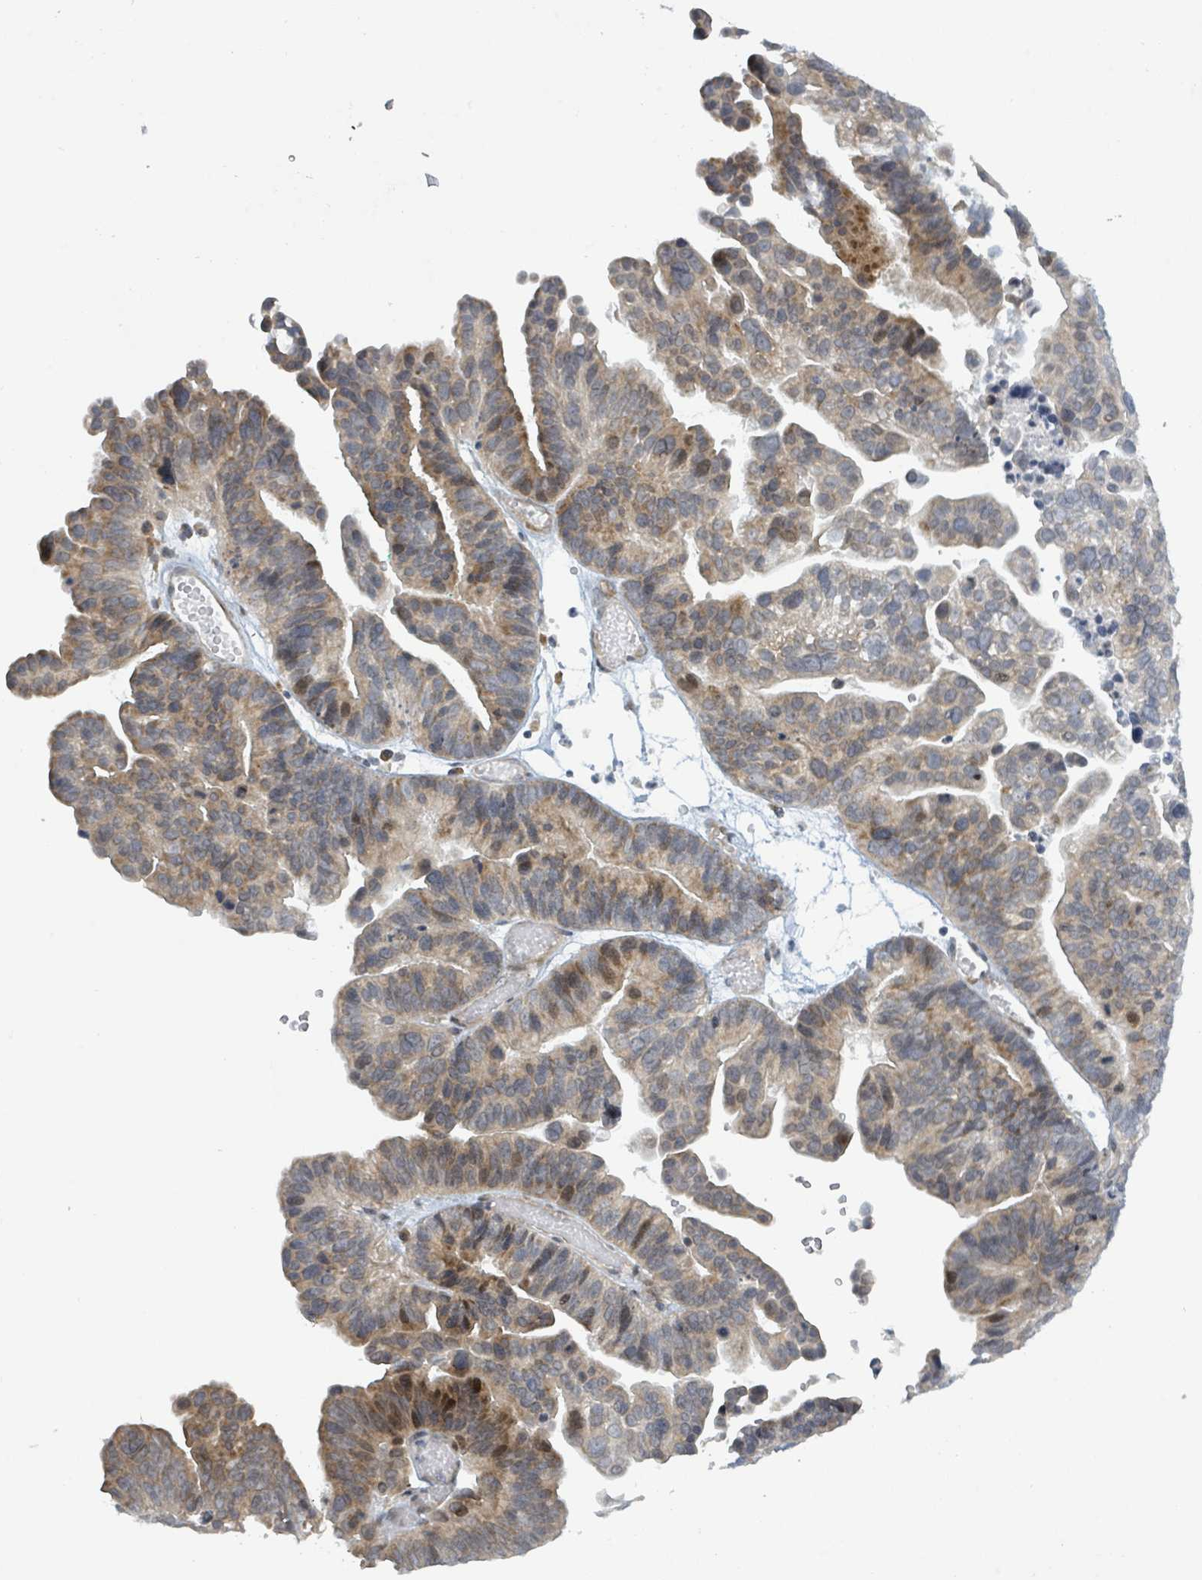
{"staining": {"intensity": "moderate", "quantity": "25%-75%", "location": "cytoplasmic/membranous,nuclear"}, "tissue": "ovarian cancer", "cell_type": "Tumor cells", "image_type": "cancer", "snomed": [{"axis": "morphology", "description": "Cystadenocarcinoma, serous, NOS"}, {"axis": "topography", "description": "Ovary"}], "caption": "This image reveals ovarian cancer (serous cystadenocarcinoma) stained with immunohistochemistry (IHC) to label a protein in brown. The cytoplasmic/membranous and nuclear of tumor cells show moderate positivity for the protein. Nuclei are counter-stained blue.", "gene": "RPL32", "patient": {"sex": "female", "age": 56}}